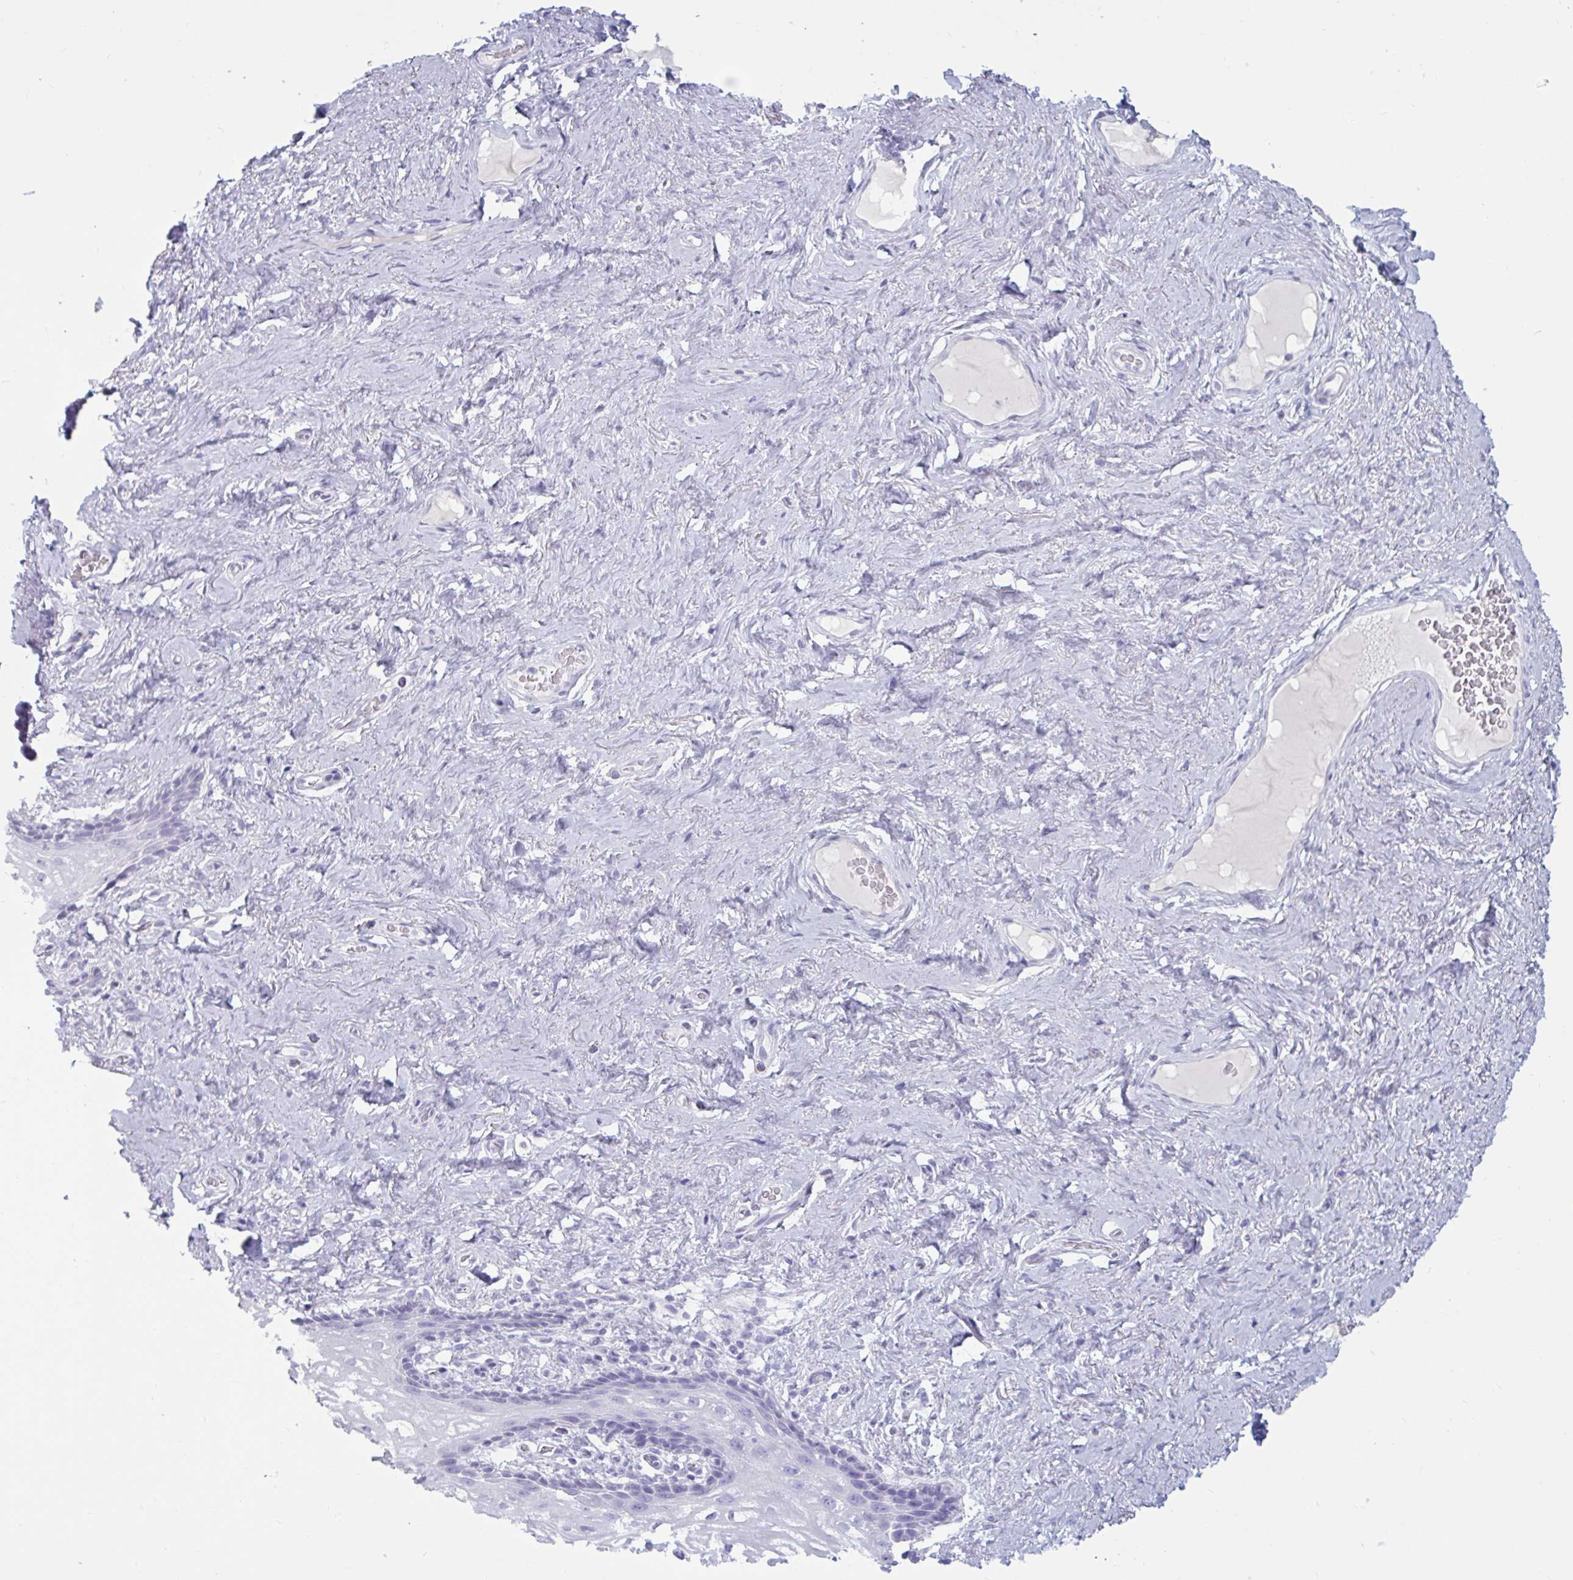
{"staining": {"intensity": "negative", "quantity": "none", "location": "none"}, "tissue": "vagina", "cell_type": "Squamous epithelial cells", "image_type": "normal", "snomed": [{"axis": "morphology", "description": "Normal tissue, NOS"}, {"axis": "morphology", "description": "Adenocarcinoma, NOS"}, {"axis": "topography", "description": "Rectum"}, {"axis": "topography", "description": "Vagina"}, {"axis": "topography", "description": "Peripheral nerve tissue"}], "caption": "The immunohistochemistry (IHC) micrograph has no significant positivity in squamous epithelial cells of vagina. (Immunohistochemistry, brightfield microscopy, high magnification).", "gene": "BBS10", "patient": {"sex": "female", "age": 71}}